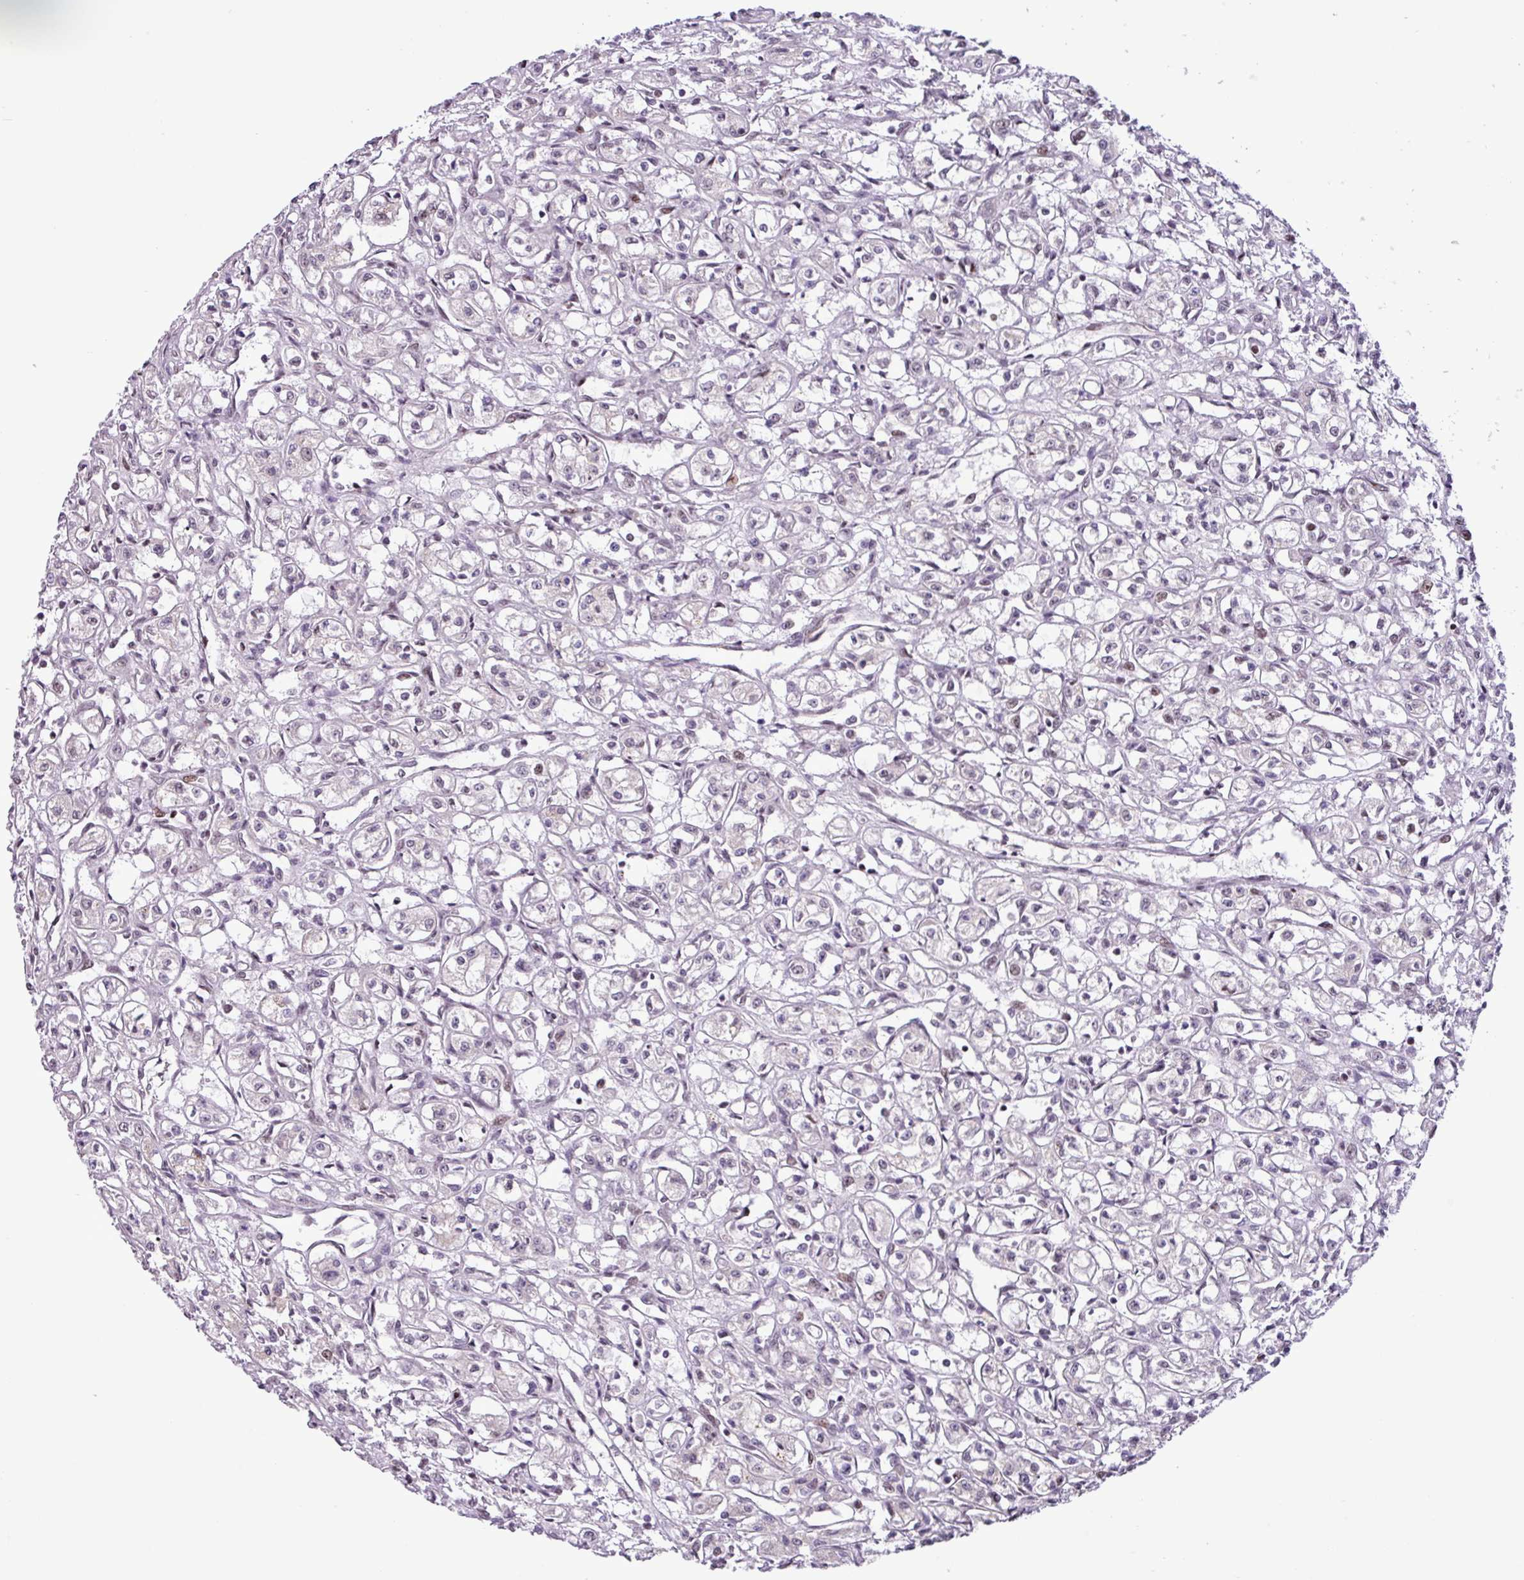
{"staining": {"intensity": "weak", "quantity": "<25%", "location": "nuclear"}, "tissue": "renal cancer", "cell_type": "Tumor cells", "image_type": "cancer", "snomed": [{"axis": "morphology", "description": "Adenocarcinoma, NOS"}, {"axis": "topography", "description": "Kidney"}], "caption": "An immunohistochemistry (IHC) image of renal adenocarcinoma is shown. There is no staining in tumor cells of renal adenocarcinoma. The staining is performed using DAB brown chromogen with nuclei counter-stained in using hematoxylin.", "gene": "ZNF354A", "patient": {"sex": "male", "age": 56}}